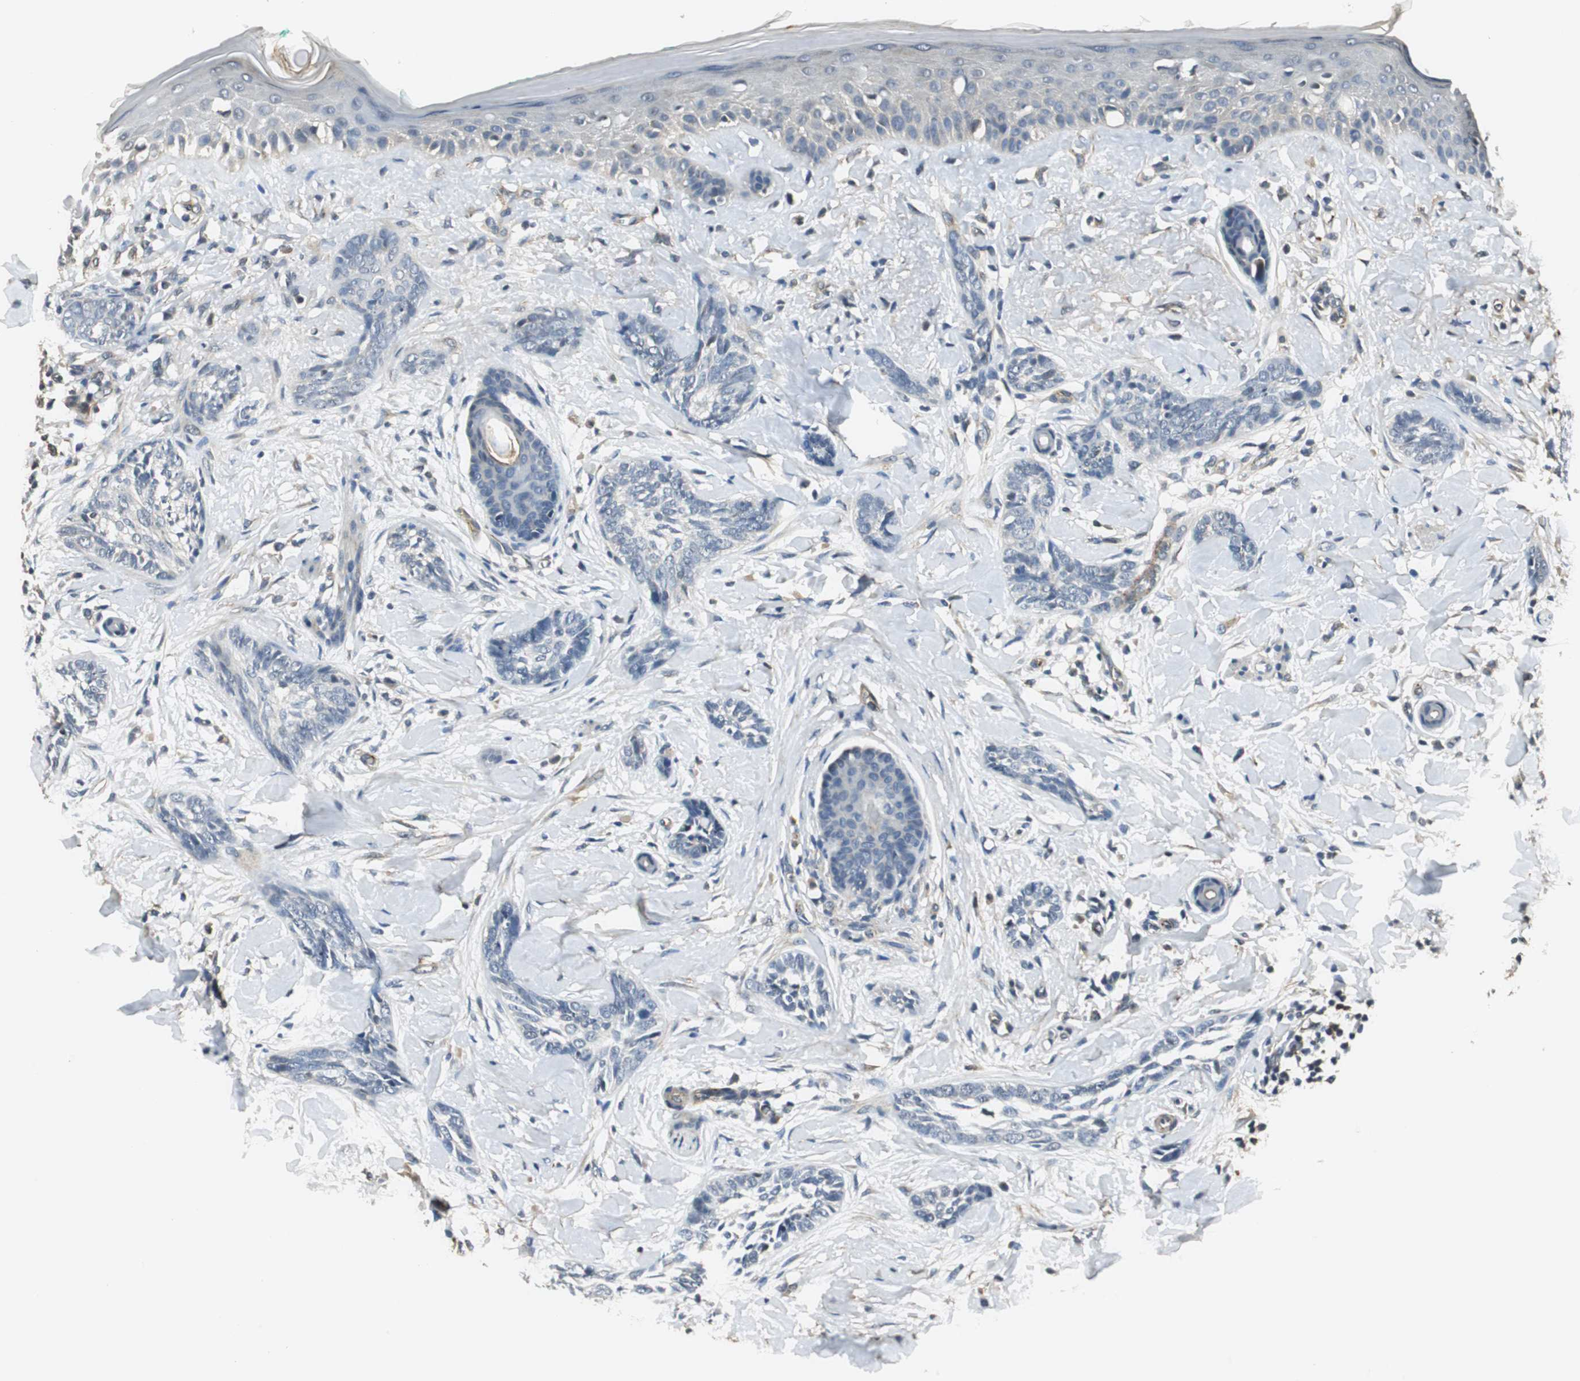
{"staining": {"intensity": "negative", "quantity": "none", "location": "none"}, "tissue": "skin cancer", "cell_type": "Tumor cells", "image_type": "cancer", "snomed": [{"axis": "morphology", "description": "Basal cell carcinoma"}, {"axis": "topography", "description": "Skin"}], "caption": "Protein analysis of basal cell carcinoma (skin) exhibits no significant staining in tumor cells.", "gene": "PSMB4", "patient": {"sex": "female", "age": 58}}